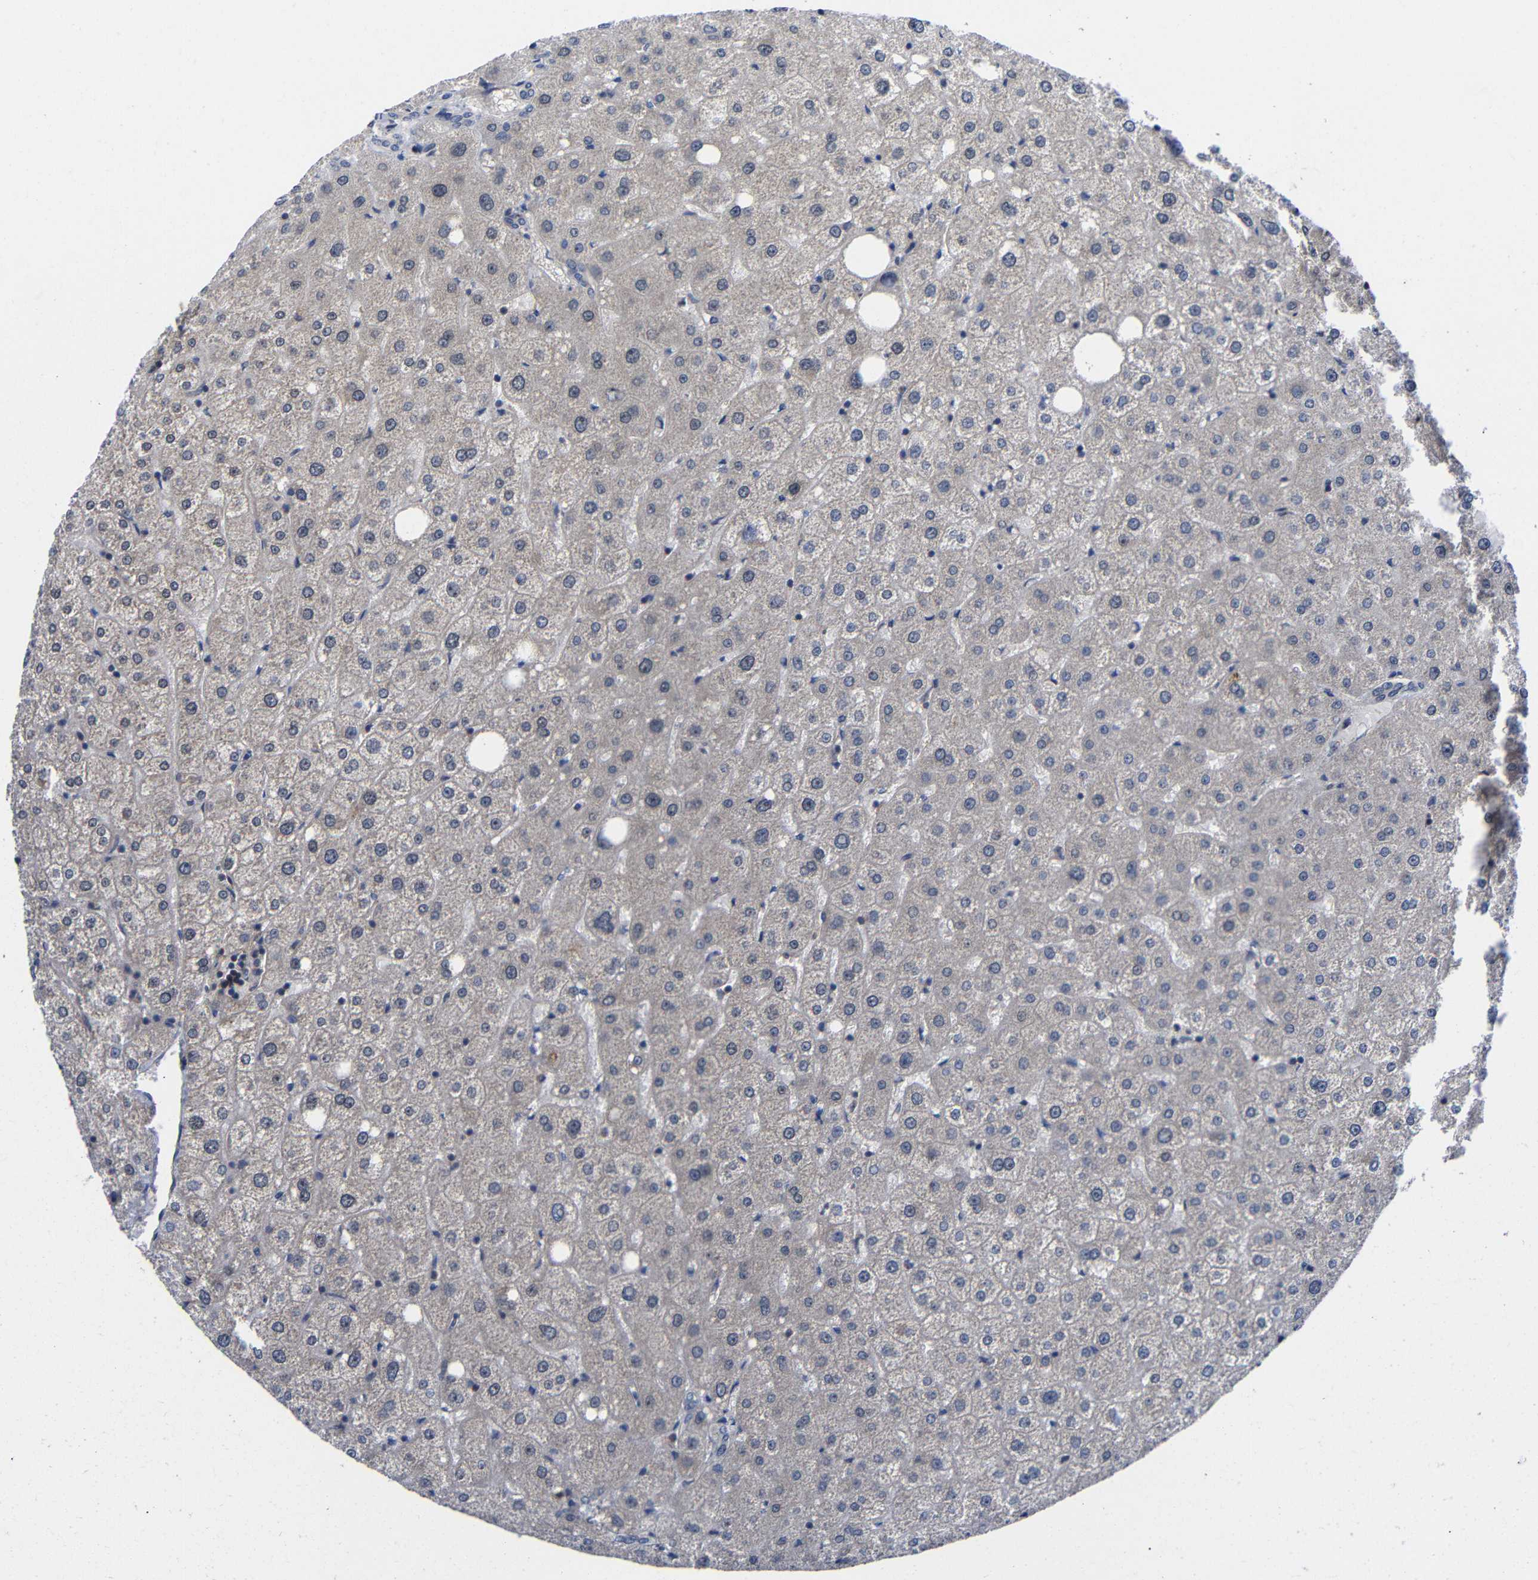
{"staining": {"intensity": "negative", "quantity": "none", "location": "none"}, "tissue": "liver", "cell_type": "Cholangiocytes", "image_type": "normal", "snomed": [{"axis": "morphology", "description": "Normal tissue, NOS"}, {"axis": "topography", "description": "Liver"}], "caption": "IHC of normal human liver shows no positivity in cholangiocytes.", "gene": "LPAR5", "patient": {"sex": "male", "age": 73}}